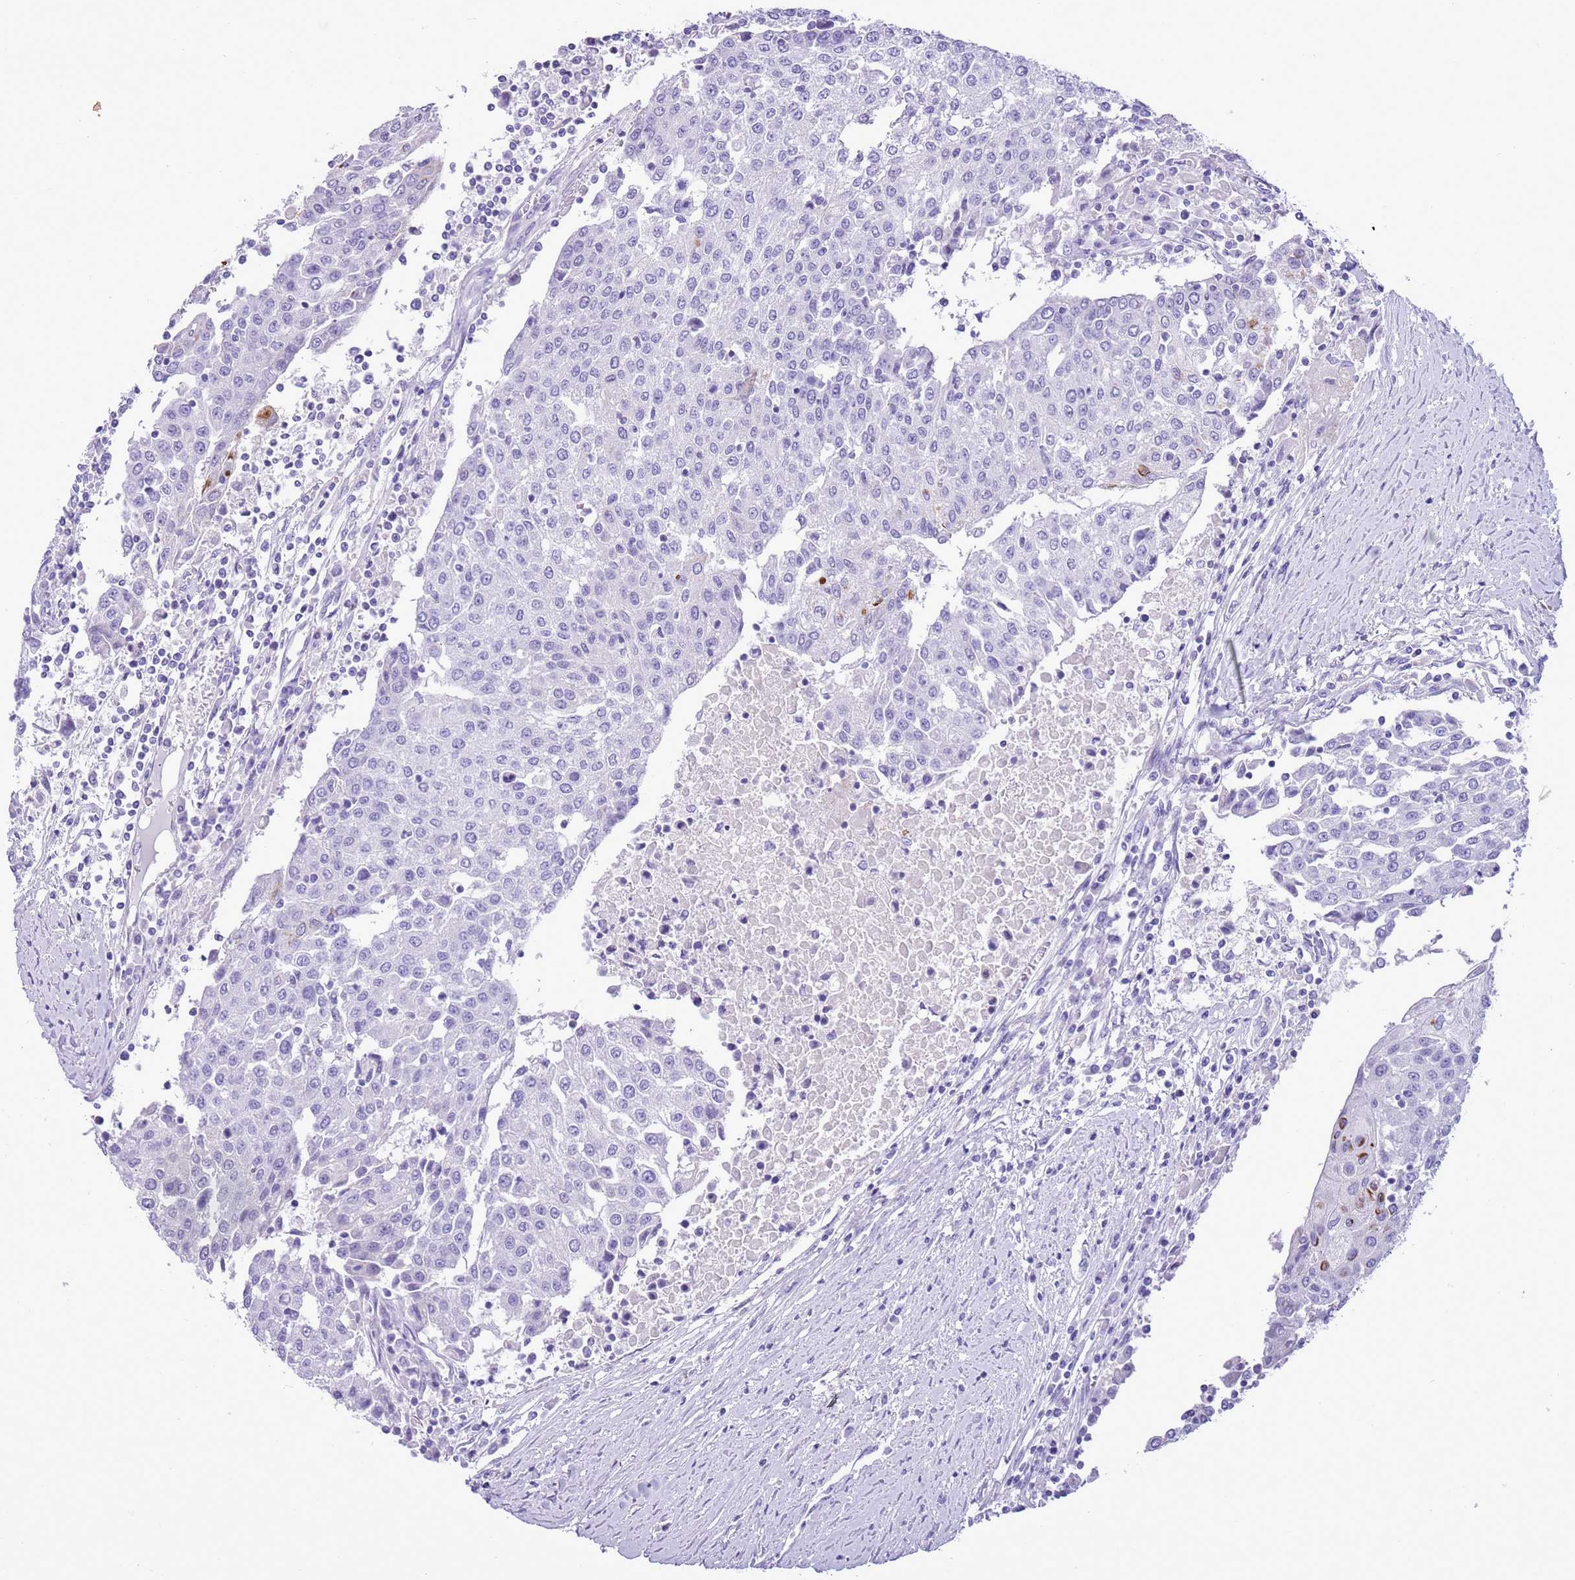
{"staining": {"intensity": "negative", "quantity": "none", "location": "none"}, "tissue": "urothelial cancer", "cell_type": "Tumor cells", "image_type": "cancer", "snomed": [{"axis": "morphology", "description": "Urothelial carcinoma, High grade"}, {"axis": "topography", "description": "Urinary bladder"}], "caption": "A histopathology image of high-grade urothelial carcinoma stained for a protein shows no brown staining in tumor cells.", "gene": "TBC1D10B", "patient": {"sex": "female", "age": 85}}